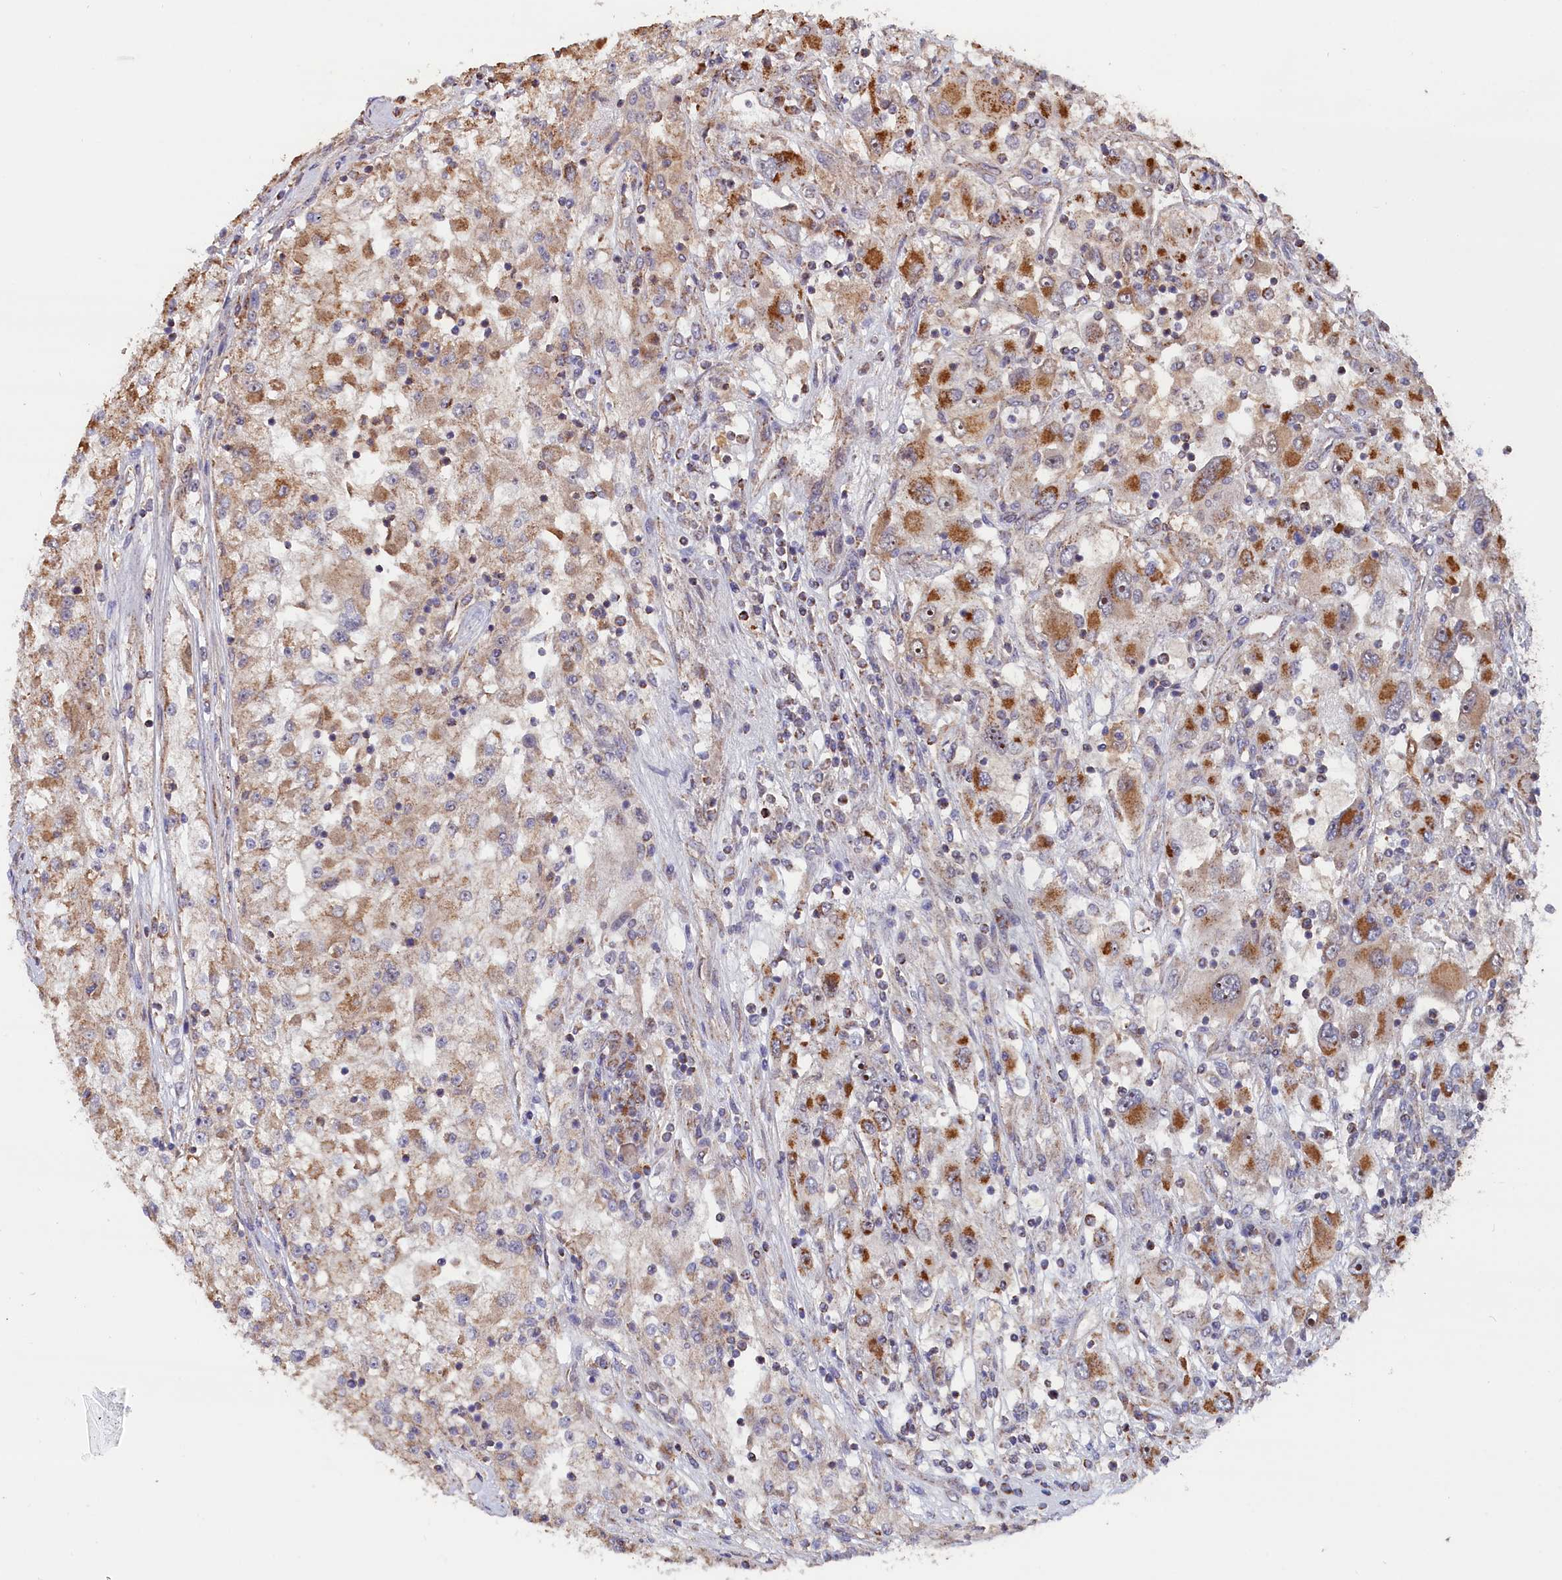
{"staining": {"intensity": "moderate", "quantity": "25%-75%", "location": "cytoplasmic/membranous"}, "tissue": "renal cancer", "cell_type": "Tumor cells", "image_type": "cancer", "snomed": [{"axis": "morphology", "description": "Adenocarcinoma, NOS"}, {"axis": "topography", "description": "Kidney"}], "caption": "Immunohistochemistry (IHC) (DAB) staining of renal adenocarcinoma reveals moderate cytoplasmic/membranous protein expression in approximately 25%-75% of tumor cells. Ihc stains the protein in brown and the nuclei are stained blue.", "gene": "ZNF816", "patient": {"sex": "female", "age": 52}}